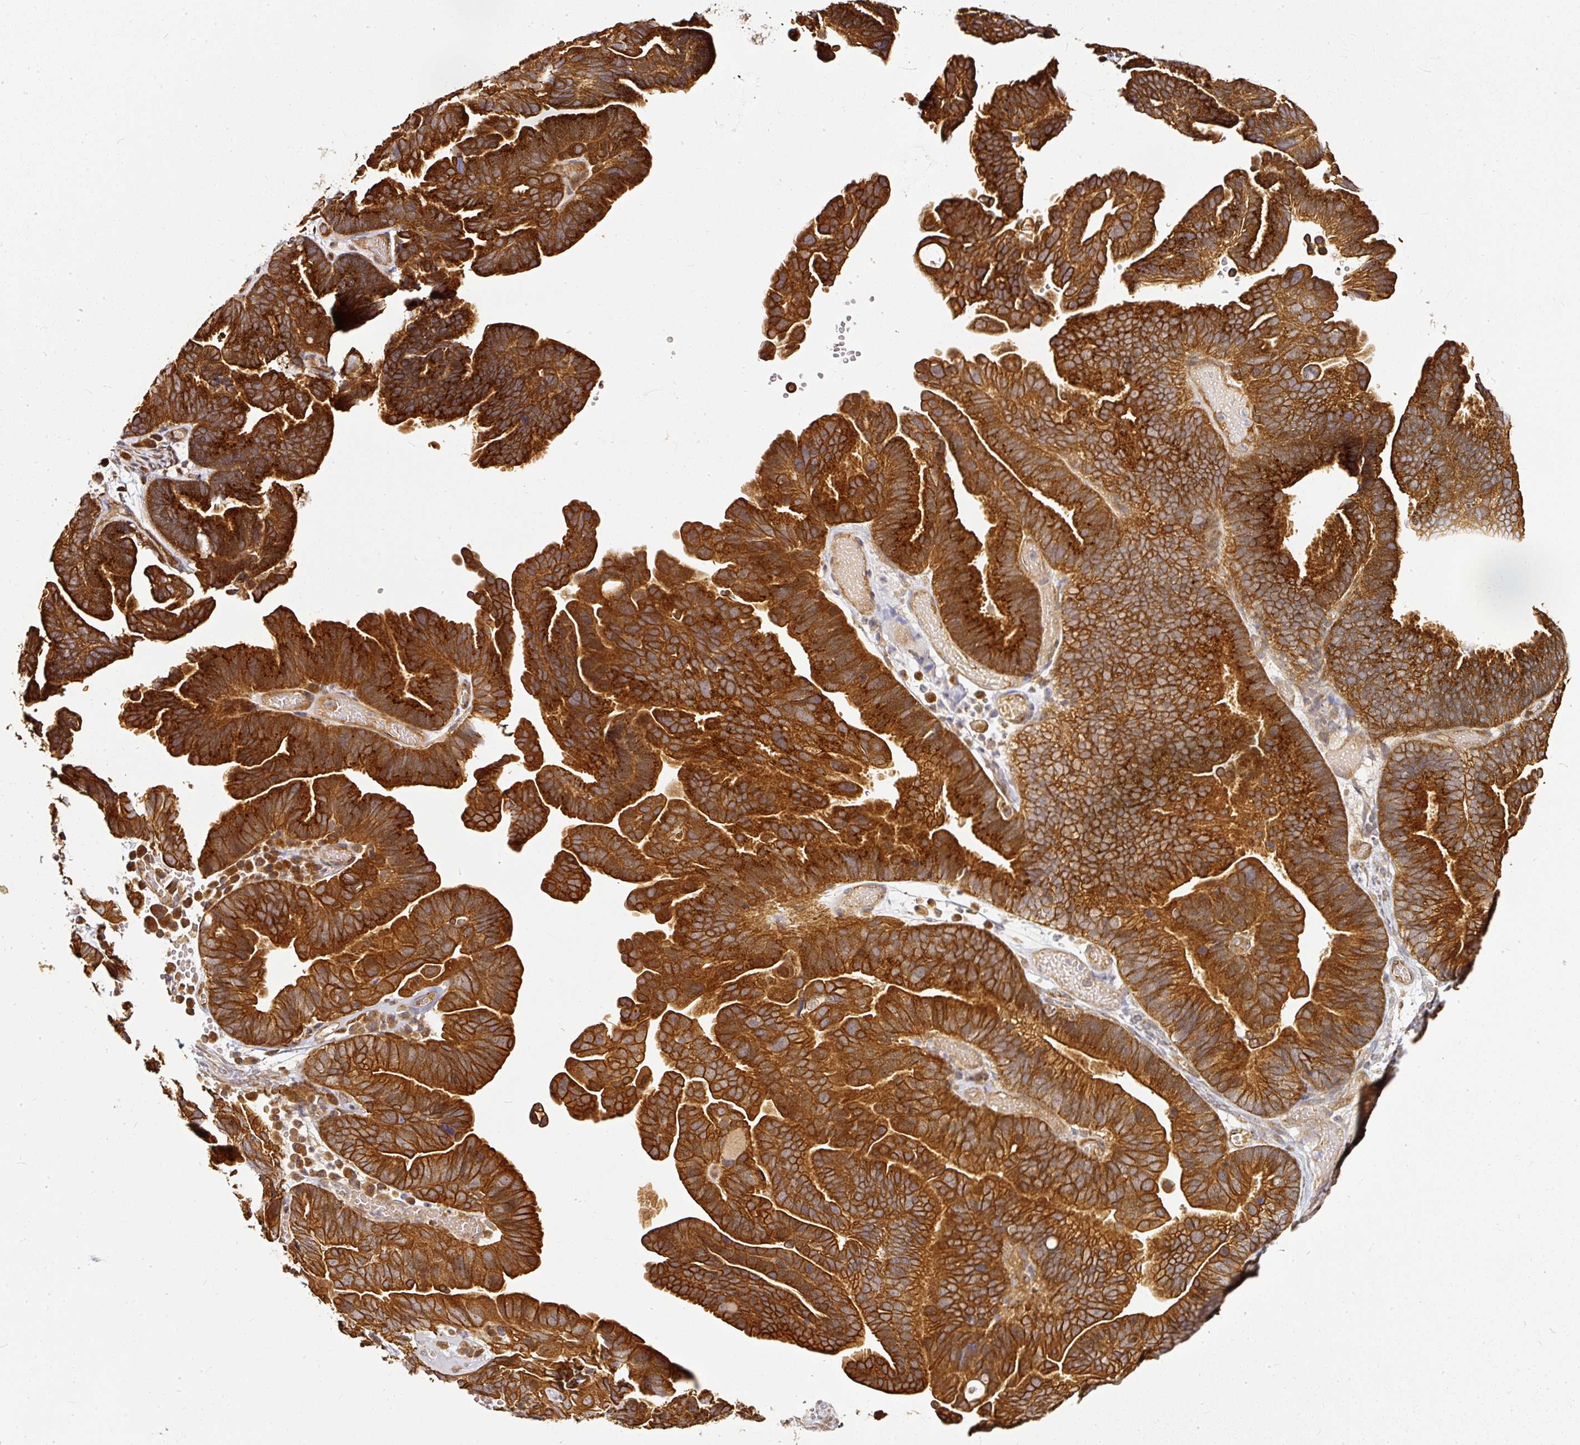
{"staining": {"intensity": "strong", "quantity": ">75%", "location": "cytoplasmic/membranous"}, "tissue": "ovarian cancer", "cell_type": "Tumor cells", "image_type": "cancer", "snomed": [{"axis": "morphology", "description": "Cystadenocarcinoma, serous, NOS"}, {"axis": "topography", "description": "Ovary"}], "caption": "This micrograph exhibits immunohistochemistry (IHC) staining of ovarian cancer, with high strong cytoplasmic/membranous positivity in approximately >75% of tumor cells.", "gene": "MIF4GD", "patient": {"sex": "female", "age": 56}}